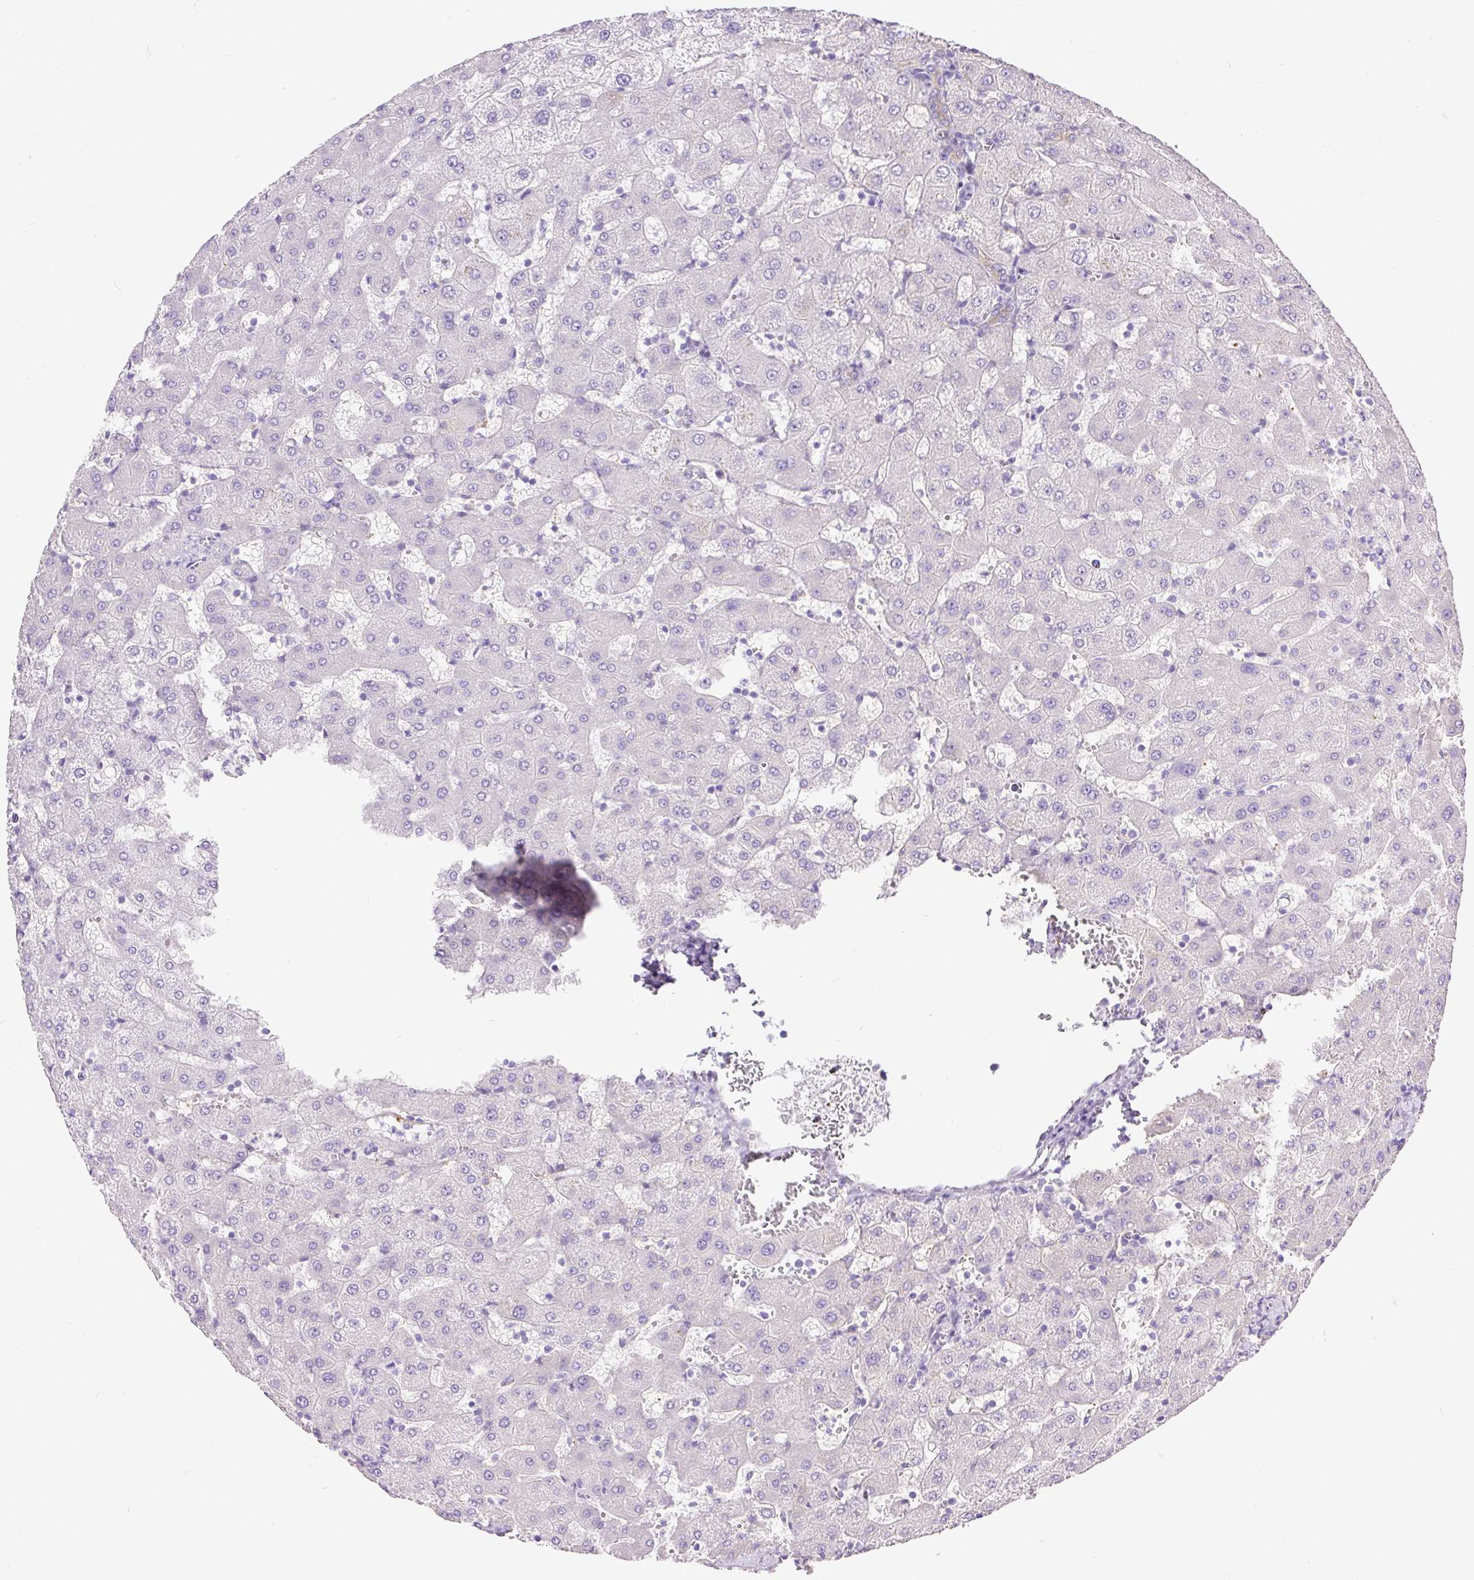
{"staining": {"intensity": "weak", "quantity": "25%-75%", "location": "cytoplasmic/membranous"}, "tissue": "liver", "cell_type": "Cholangiocytes", "image_type": "normal", "snomed": [{"axis": "morphology", "description": "Normal tissue, NOS"}, {"axis": "topography", "description": "Liver"}], "caption": "Immunohistochemistry histopathology image of unremarkable liver: human liver stained using immunohistochemistry (IHC) displays low levels of weak protein expression localized specifically in the cytoplasmic/membranous of cholangiocytes, appearing as a cytoplasmic/membranous brown color.", "gene": "MAGEB16", "patient": {"sex": "female", "age": 63}}